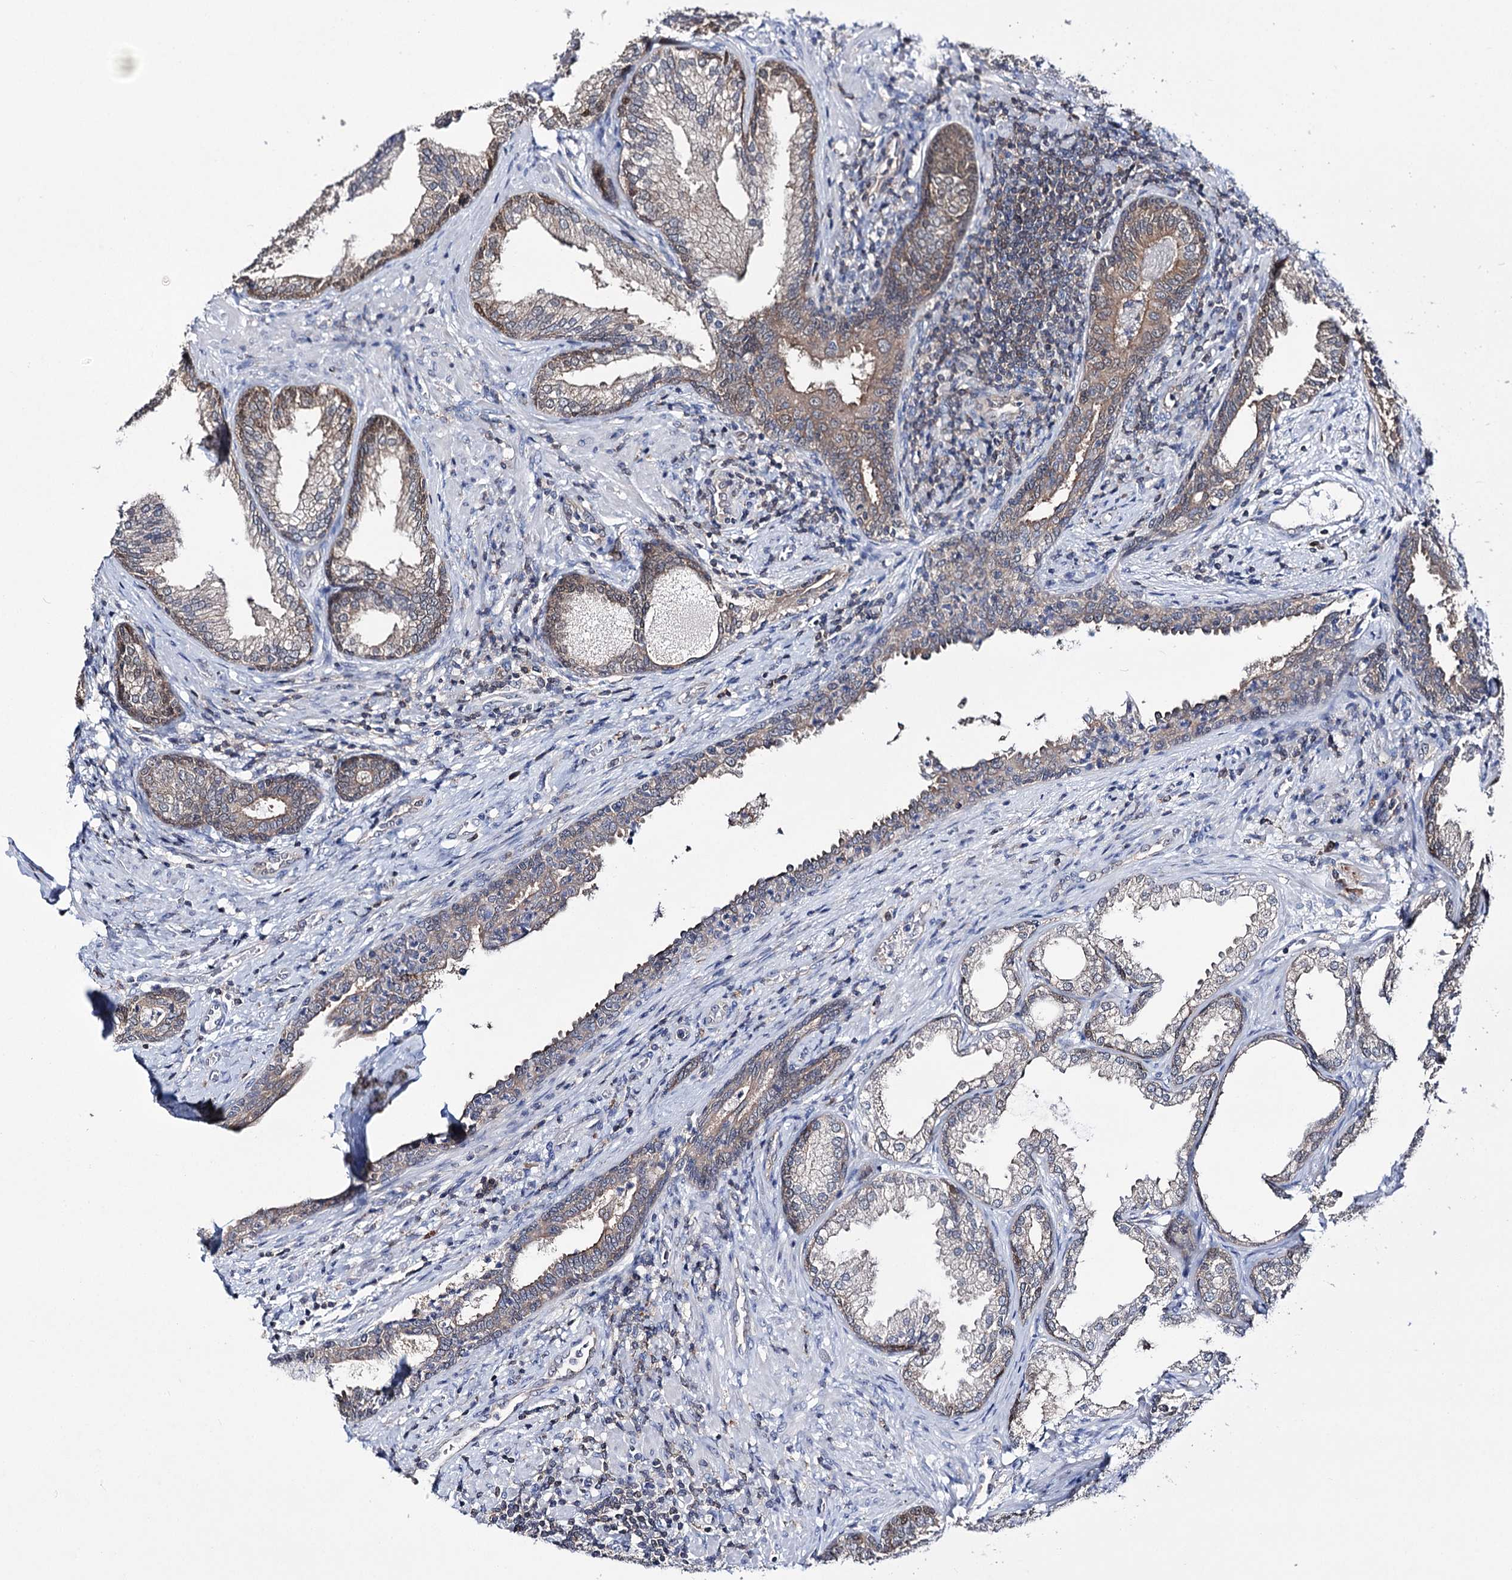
{"staining": {"intensity": "moderate", "quantity": "25%-75%", "location": "cytoplasmic/membranous"}, "tissue": "prostate", "cell_type": "Glandular cells", "image_type": "normal", "snomed": [{"axis": "morphology", "description": "Normal tissue, NOS"}, {"axis": "topography", "description": "Prostate"}], "caption": "Glandular cells demonstrate medium levels of moderate cytoplasmic/membranous staining in about 25%-75% of cells in unremarkable prostate. (DAB IHC with brightfield microscopy, high magnification).", "gene": "PTER", "patient": {"sex": "male", "age": 76}}